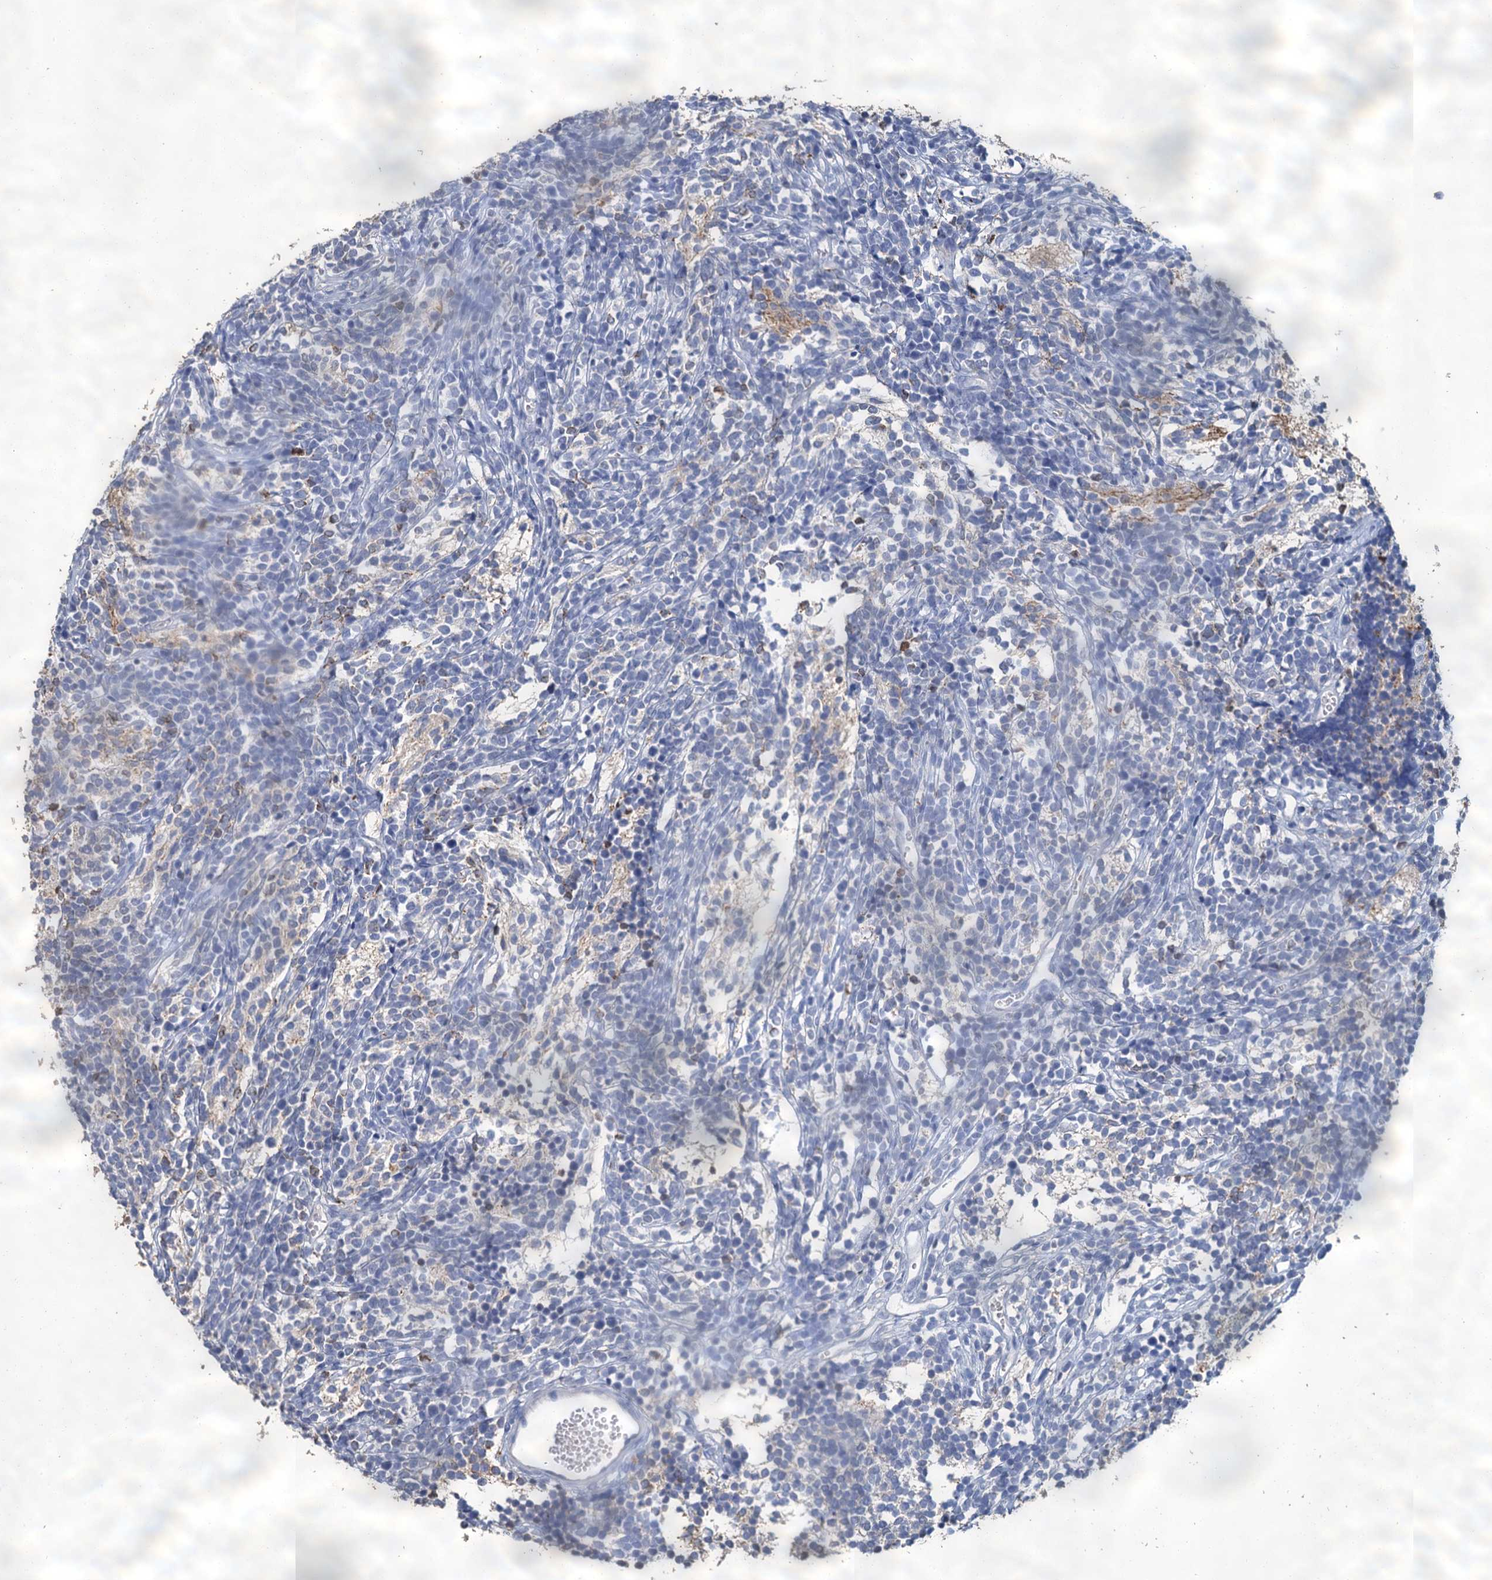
{"staining": {"intensity": "negative", "quantity": "none", "location": "none"}, "tissue": "glioma", "cell_type": "Tumor cells", "image_type": "cancer", "snomed": [{"axis": "morphology", "description": "Glioma, malignant, Low grade"}, {"axis": "topography", "description": "Brain"}], "caption": "The photomicrograph shows no significant positivity in tumor cells of glioma.", "gene": "SNCB", "patient": {"sex": "female", "age": 1}}